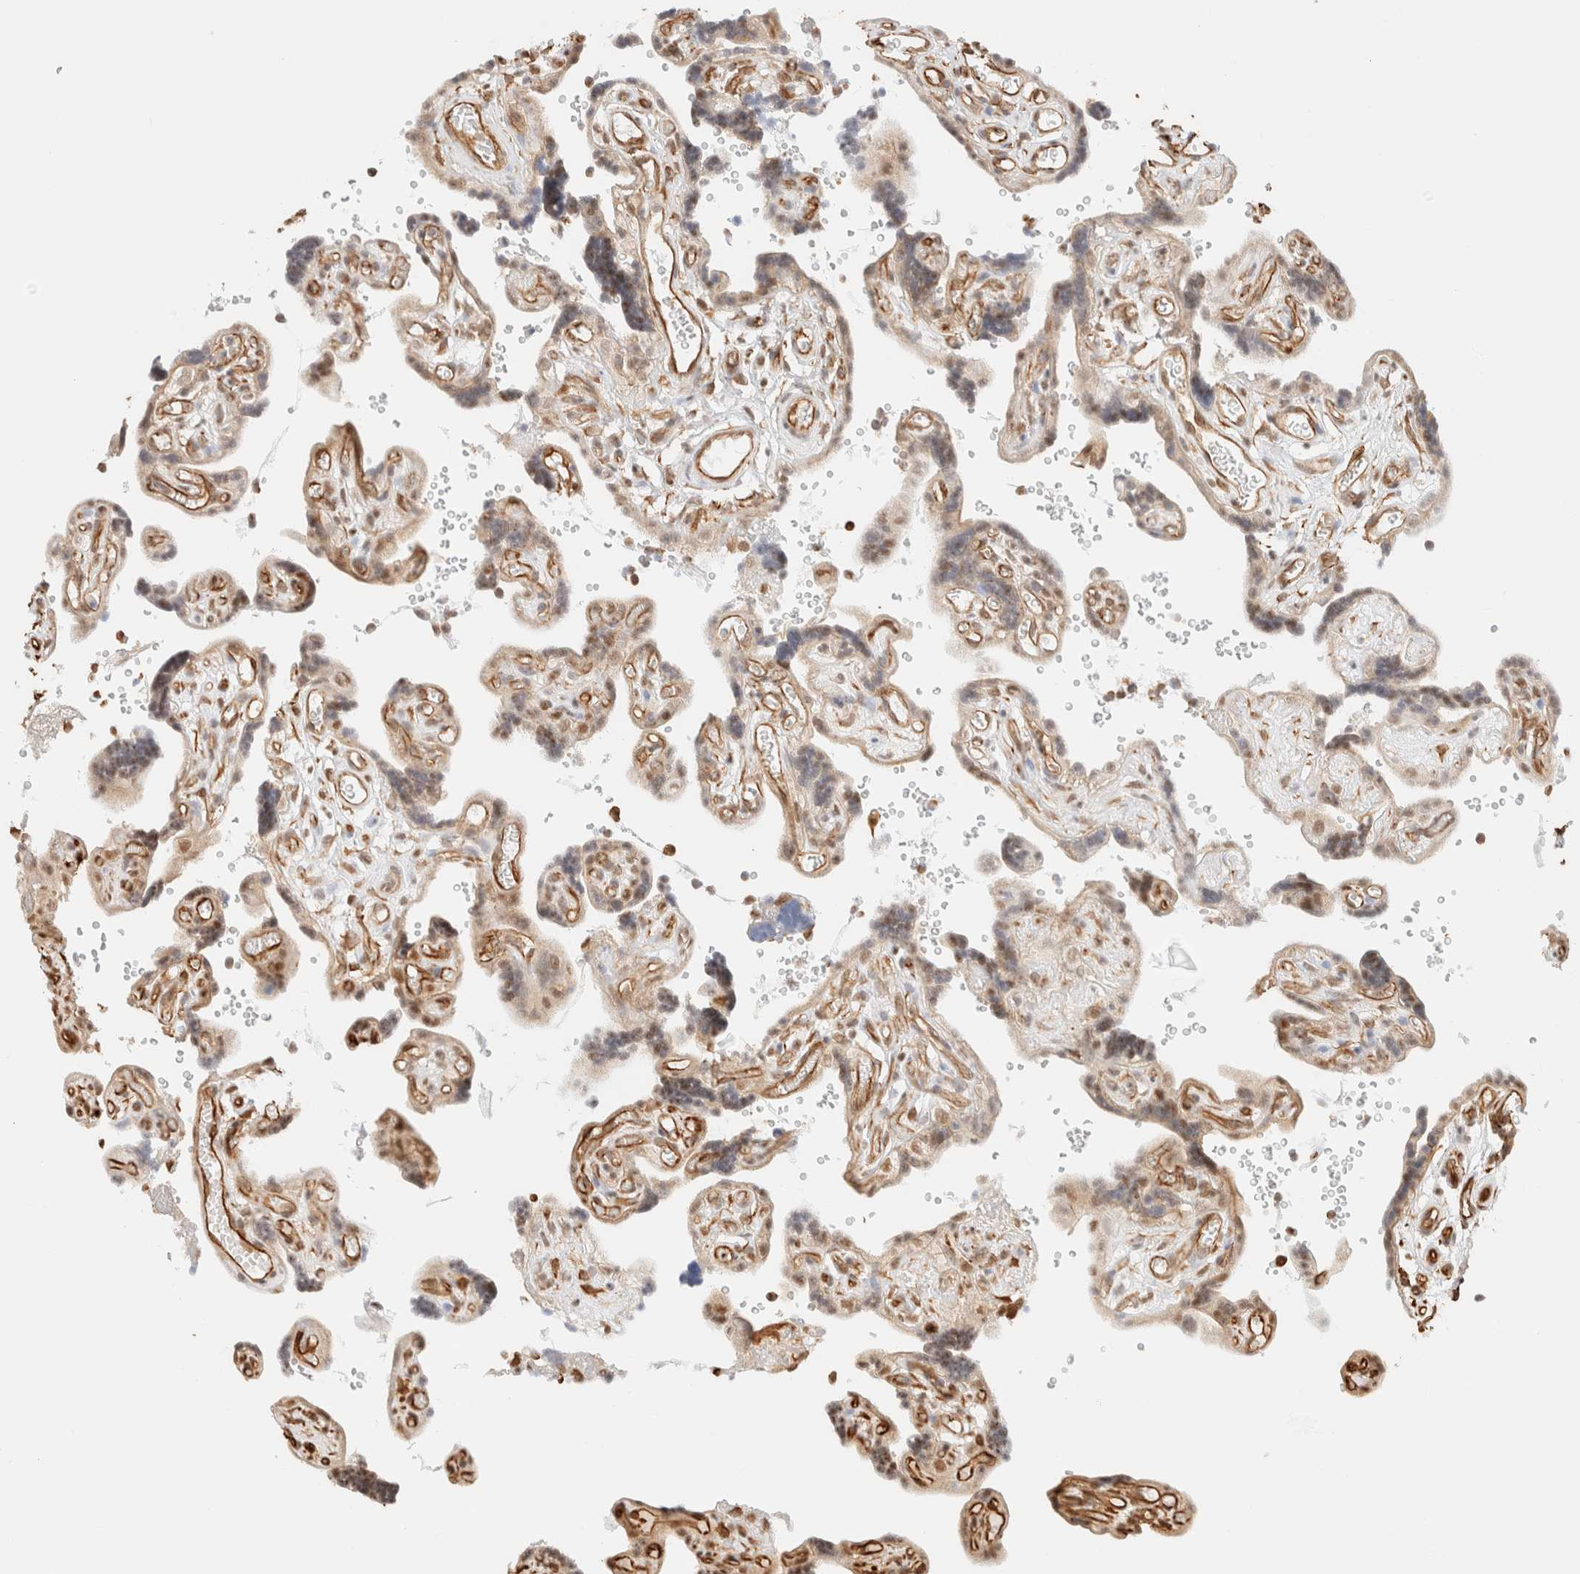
{"staining": {"intensity": "moderate", "quantity": ">75%", "location": "cytoplasmic/membranous,nuclear"}, "tissue": "placenta", "cell_type": "Decidual cells", "image_type": "normal", "snomed": [{"axis": "morphology", "description": "Normal tissue, NOS"}, {"axis": "topography", "description": "Placenta"}], "caption": "Immunohistochemistry staining of benign placenta, which reveals medium levels of moderate cytoplasmic/membranous,nuclear staining in about >75% of decidual cells indicating moderate cytoplasmic/membranous,nuclear protein positivity. The staining was performed using DAB (3,3'-diaminobenzidine) (brown) for protein detection and nuclei were counterstained in hematoxylin (blue).", "gene": "ARID5A", "patient": {"sex": "female", "age": 30}}